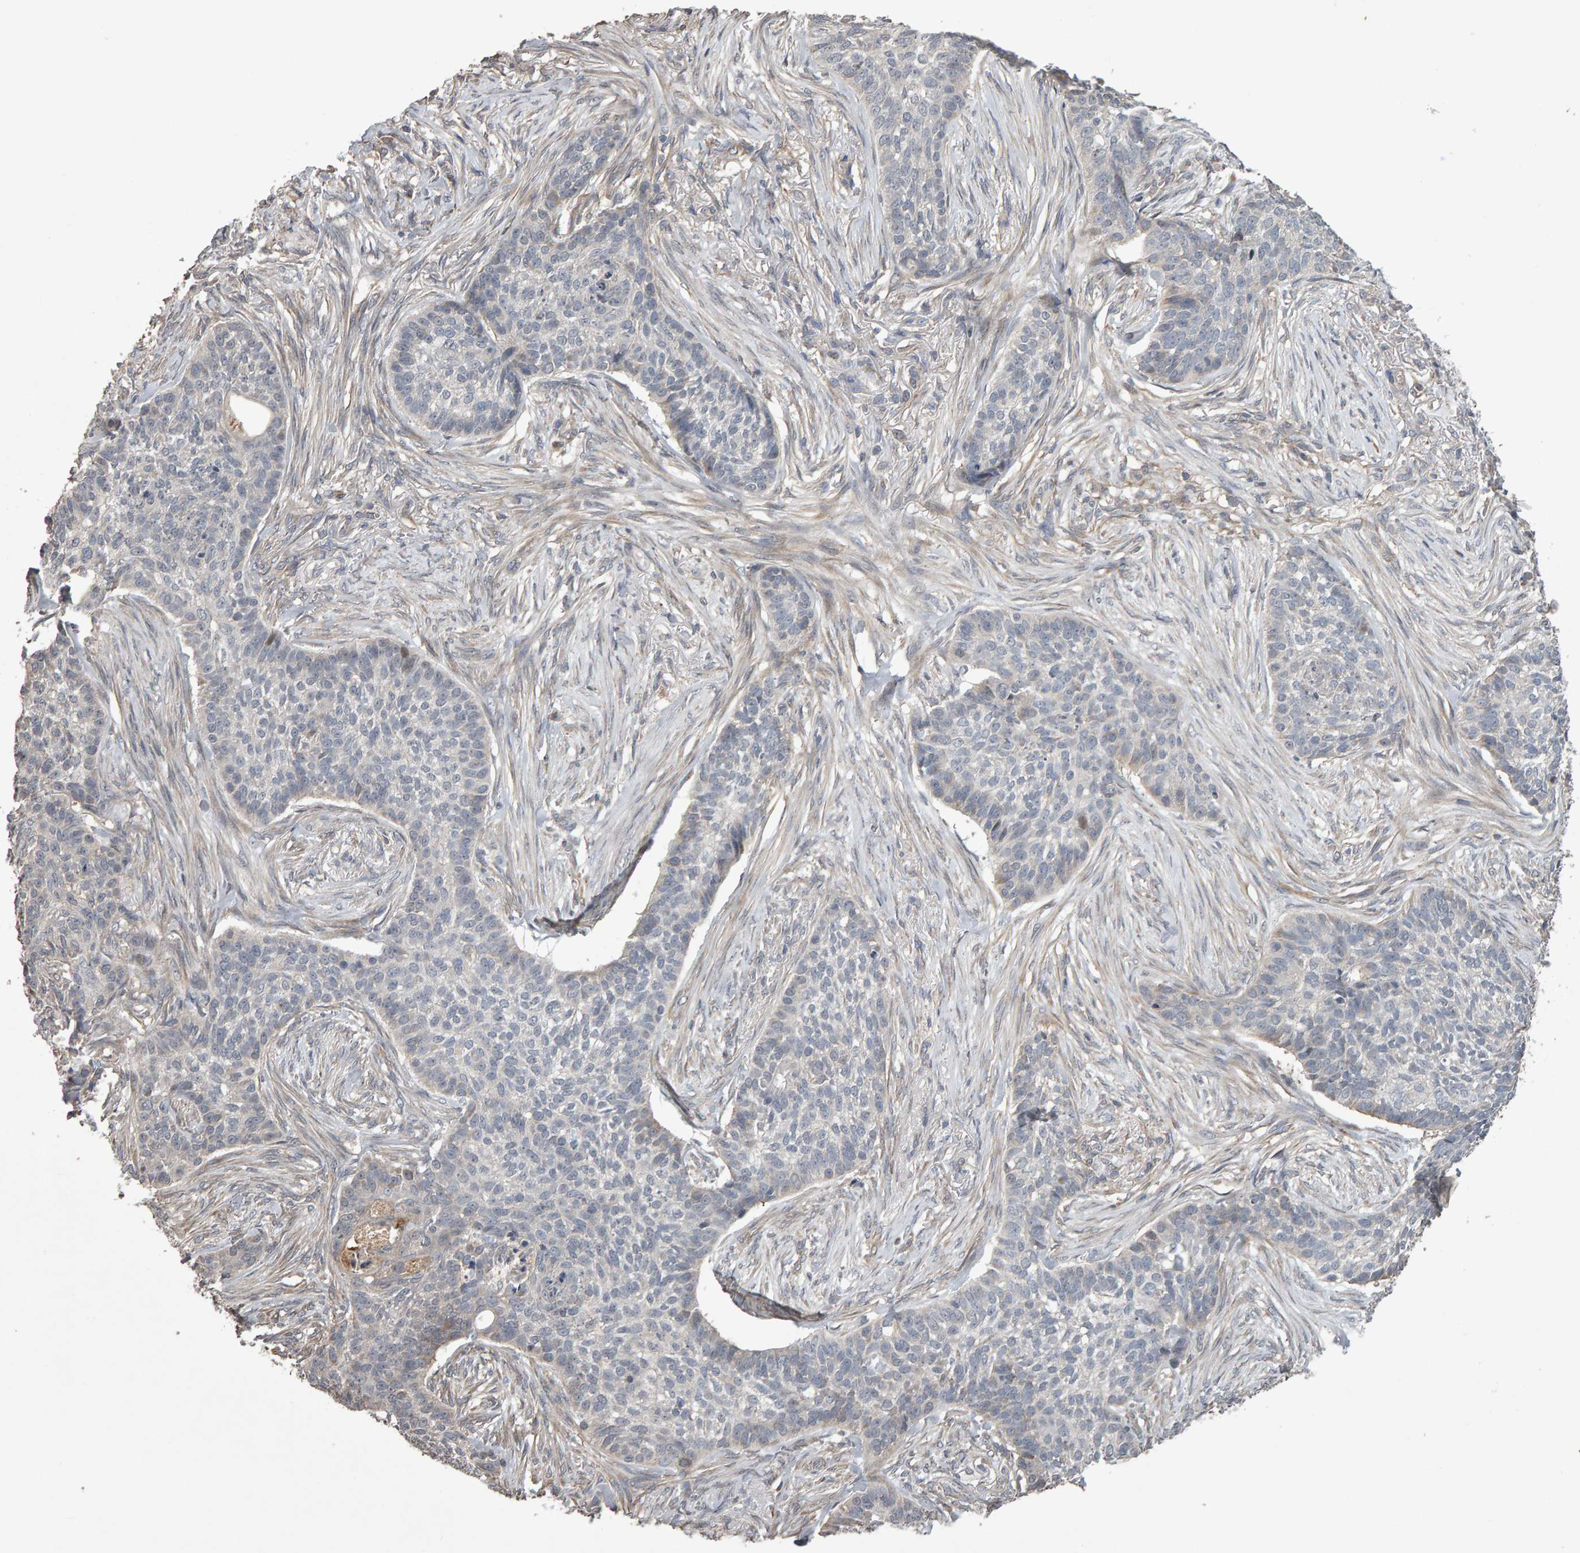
{"staining": {"intensity": "negative", "quantity": "none", "location": "none"}, "tissue": "skin cancer", "cell_type": "Tumor cells", "image_type": "cancer", "snomed": [{"axis": "morphology", "description": "Basal cell carcinoma"}, {"axis": "topography", "description": "Skin"}], "caption": "High power microscopy histopathology image of an IHC image of skin cancer (basal cell carcinoma), revealing no significant staining in tumor cells.", "gene": "COASY", "patient": {"sex": "male", "age": 85}}